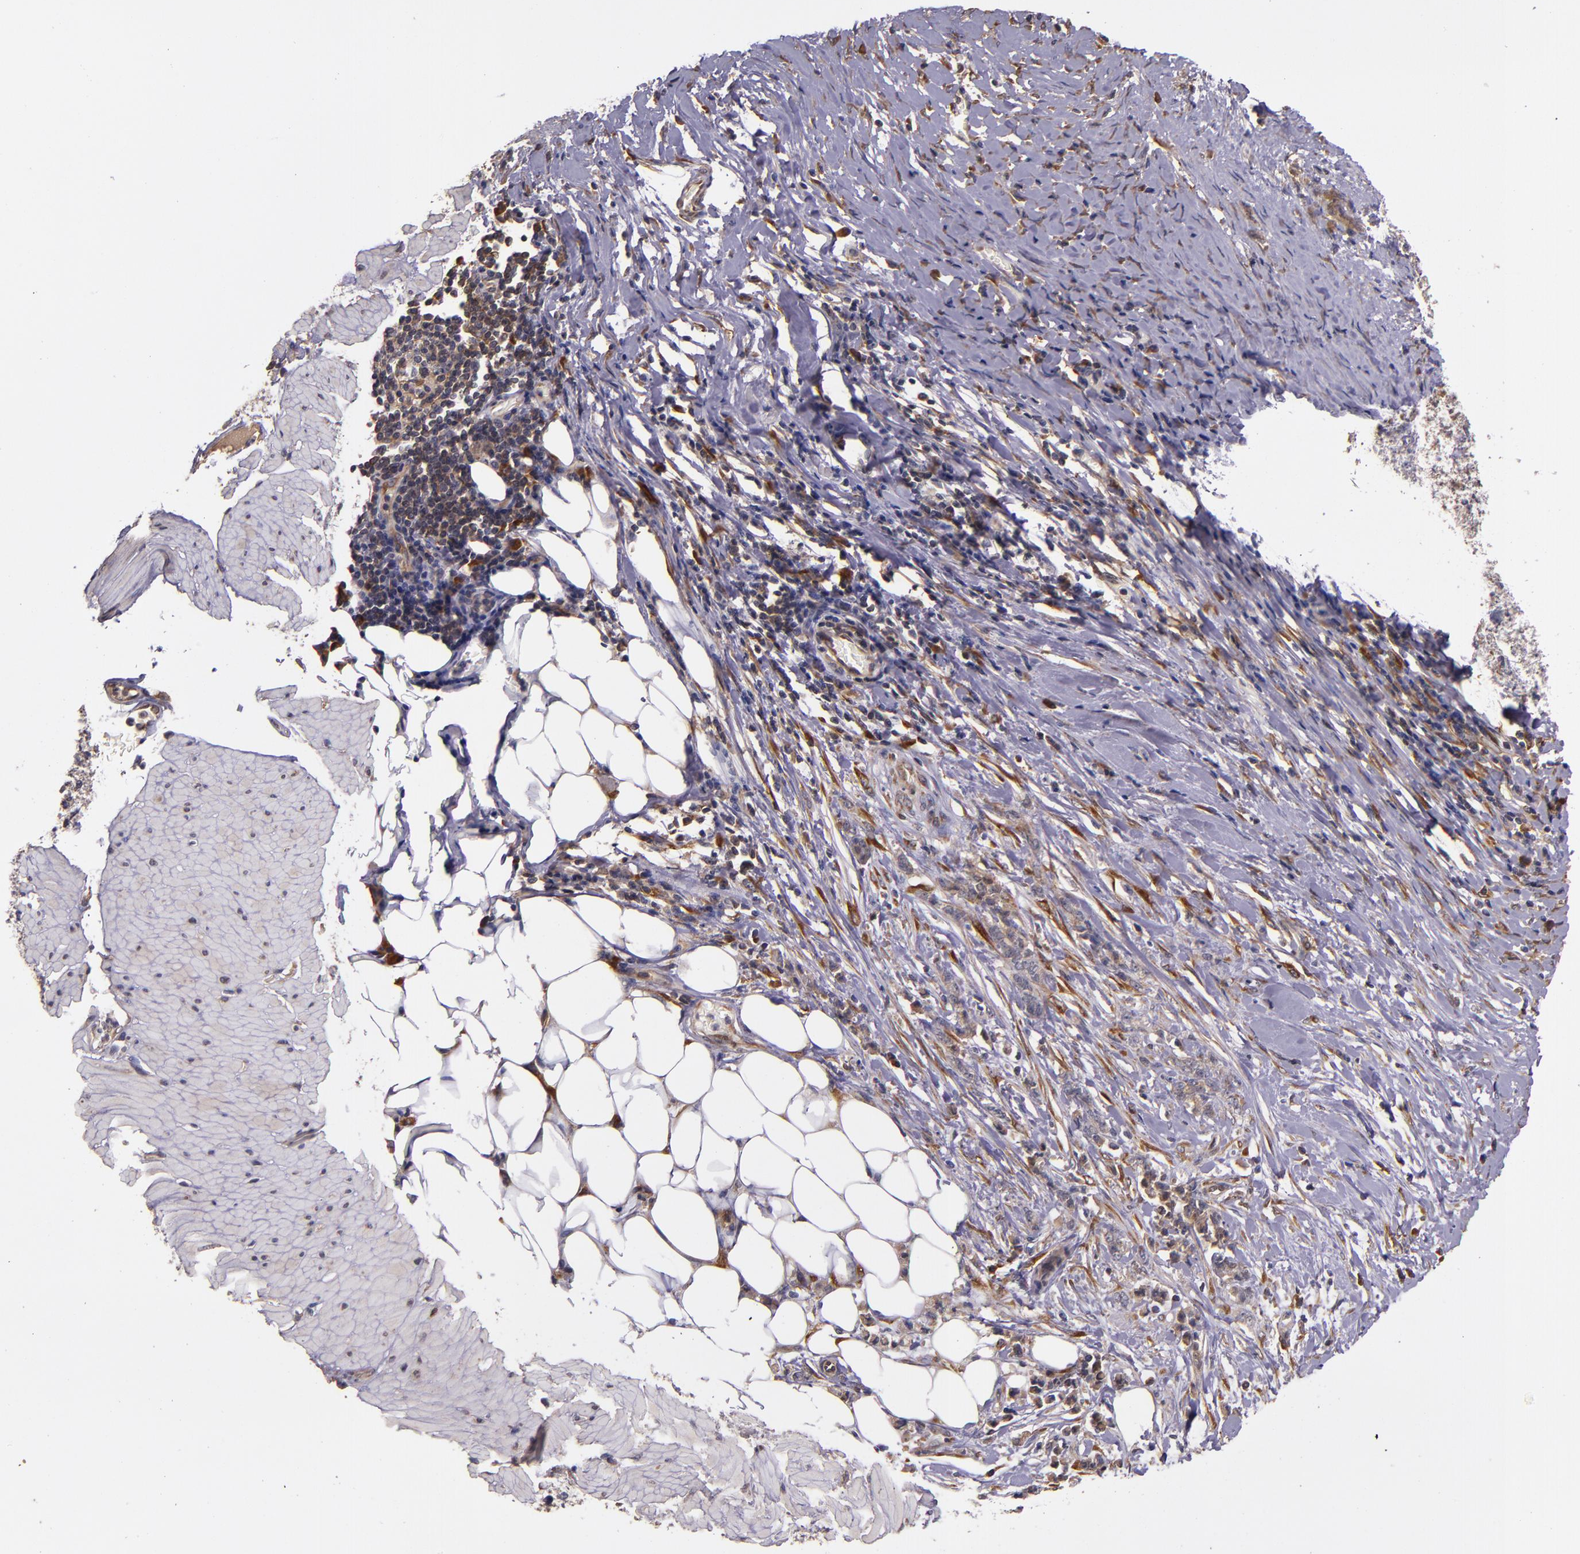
{"staining": {"intensity": "weak", "quantity": ">75%", "location": "cytoplasmic/membranous"}, "tissue": "stomach cancer", "cell_type": "Tumor cells", "image_type": "cancer", "snomed": [{"axis": "morphology", "description": "Adenocarcinoma, NOS"}, {"axis": "topography", "description": "Stomach, lower"}], "caption": "The histopathology image reveals staining of stomach adenocarcinoma, revealing weak cytoplasmic/membranous protein positivity (brown color) within tumor cells.", "gene": "PRAF2", "patient": {"sex": "male", "age": 88}}